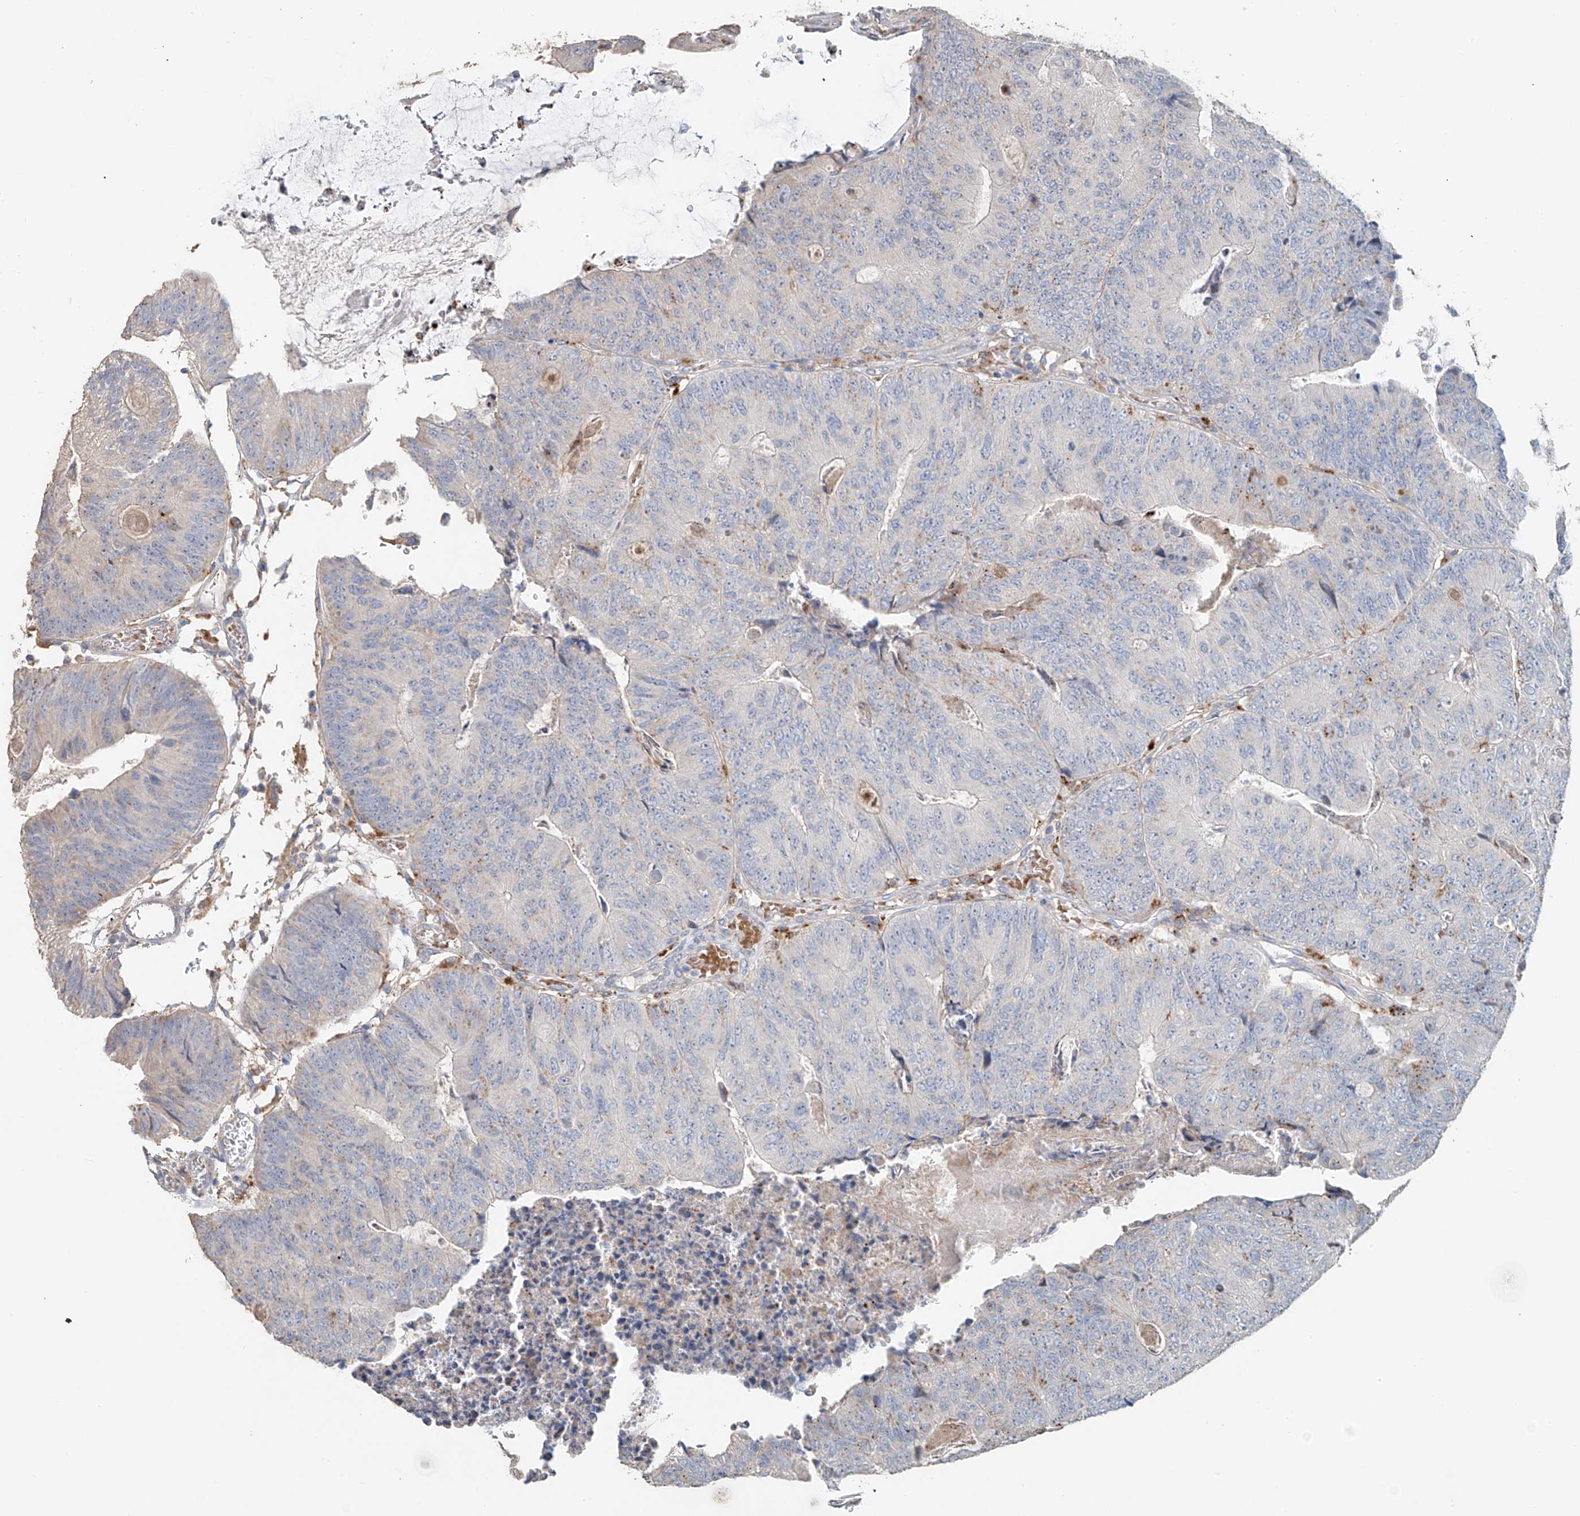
{"staining": {"intensity": "negative", "quantity": "none", "location": "none"}, "tissue": "colorectal cancer", "cell_type": "Tumor cells", "image_type": "cancer", "snomed": [{"axis": "morphology", "description": "Adenocarcinoma, NOS"}, {"axis": "topography", "description": "Colon"}], "caption": "Immunohistochemical staining of human colorectal cancer exhibits no significant positivity in tumor cells.", "gene": "TRIM47", "patient": {"sex": "female", "age": 67}}